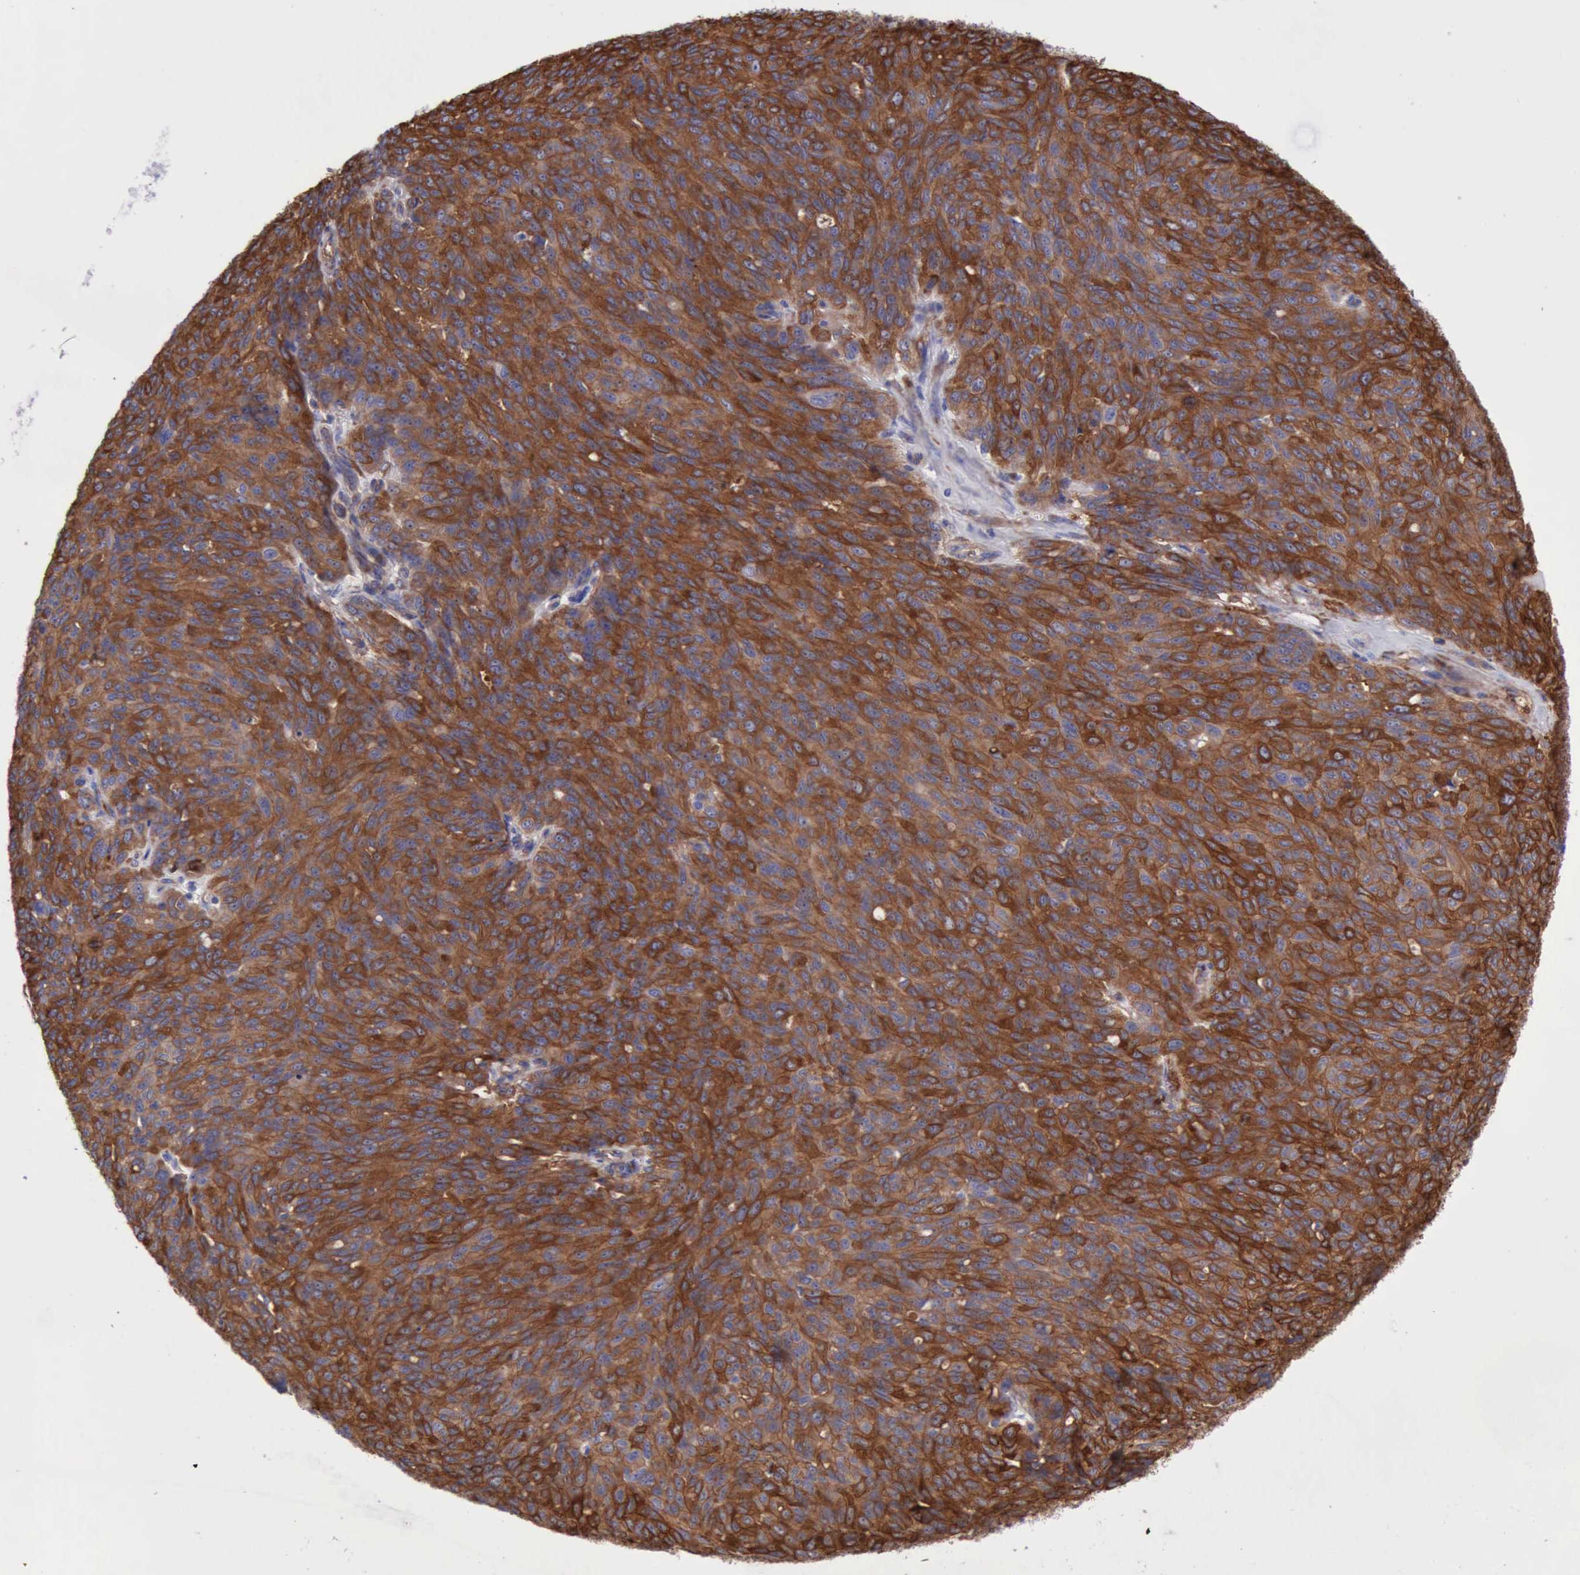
{"staining": {"intensity": "strong", "quantity": ">75%", "location": "cytoplasmic/membranous"}, "tissue": "ovarian cancer", "cell_type": "Tumor cells", "image_type": "cancer", "snomed": [{"axis": "morphology", "description": "Carcinoma, endometroid"}, {"axis": "topography", "description": "Ovary"}], "caption": "Immunohistochemical staining of human ovarian cancer demonstrates high levels of strong cytoplasmic/membranous expression in approximately >75% of tumor cells.", "gene": "FLNA", "patient": {"sex": "female", "age": 60}}